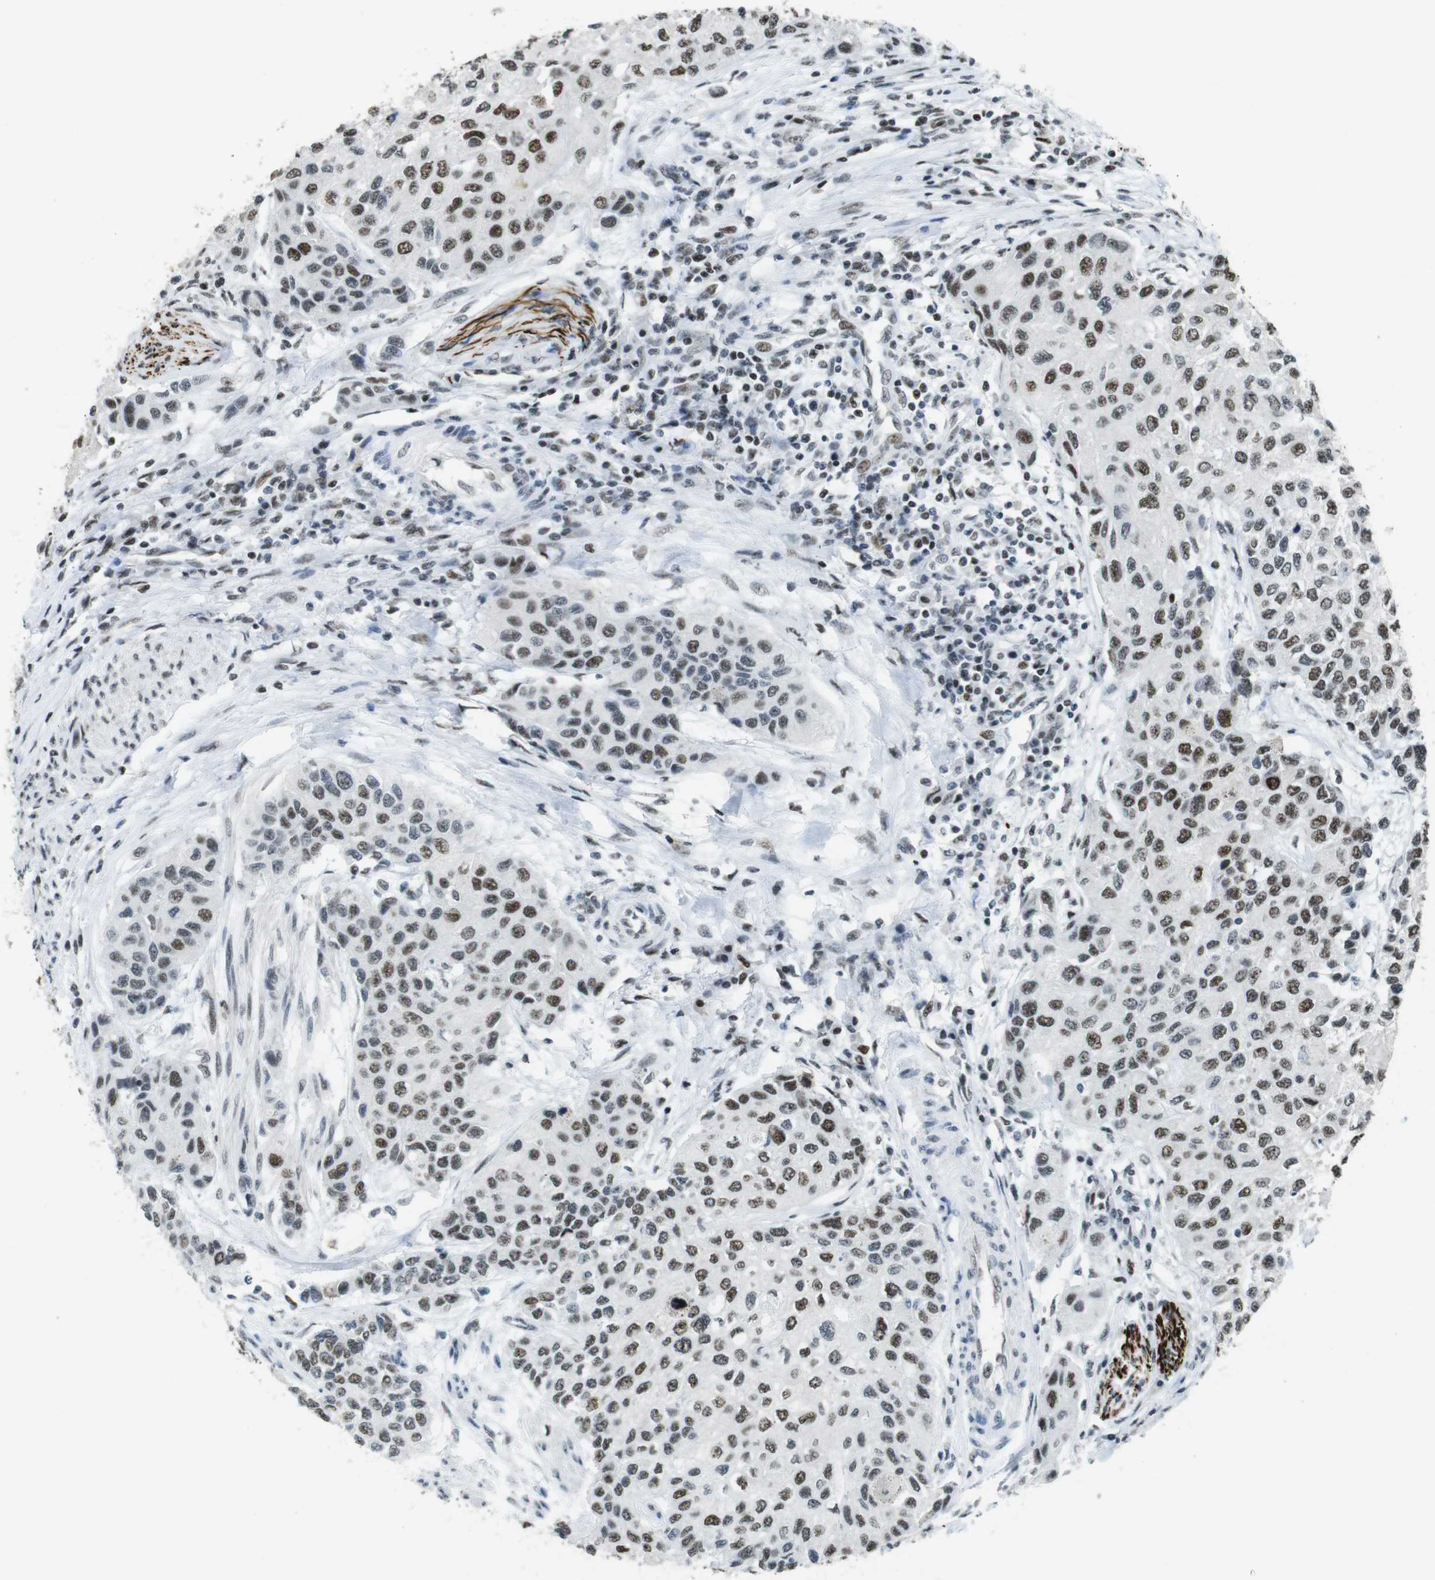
{"staining": {"intensity": "moderate", "quantity": ">75%", "location": "nuclear"}, "tissue": "urothelial cancer", "cell_type": "Tumor cells", "image_type": "cancer", "snomed": [{"axis": "morphology", "description": "Urothelial carcinoma, High grade"}, {"axis": "topography", "description": "Urinary bladder"}], "caption": "Immunohistochemical staining of urothelial carcinoma (high-grade) shows moderate nuclear protein expression in approximately >75% of tumor cells. (DAB (3,3'-diaminobenzidine) = brown stain, brightfield microscopy at high magnification).", "gene": "CSNK2B", "patient": {"sex": "female", "age": 56}}